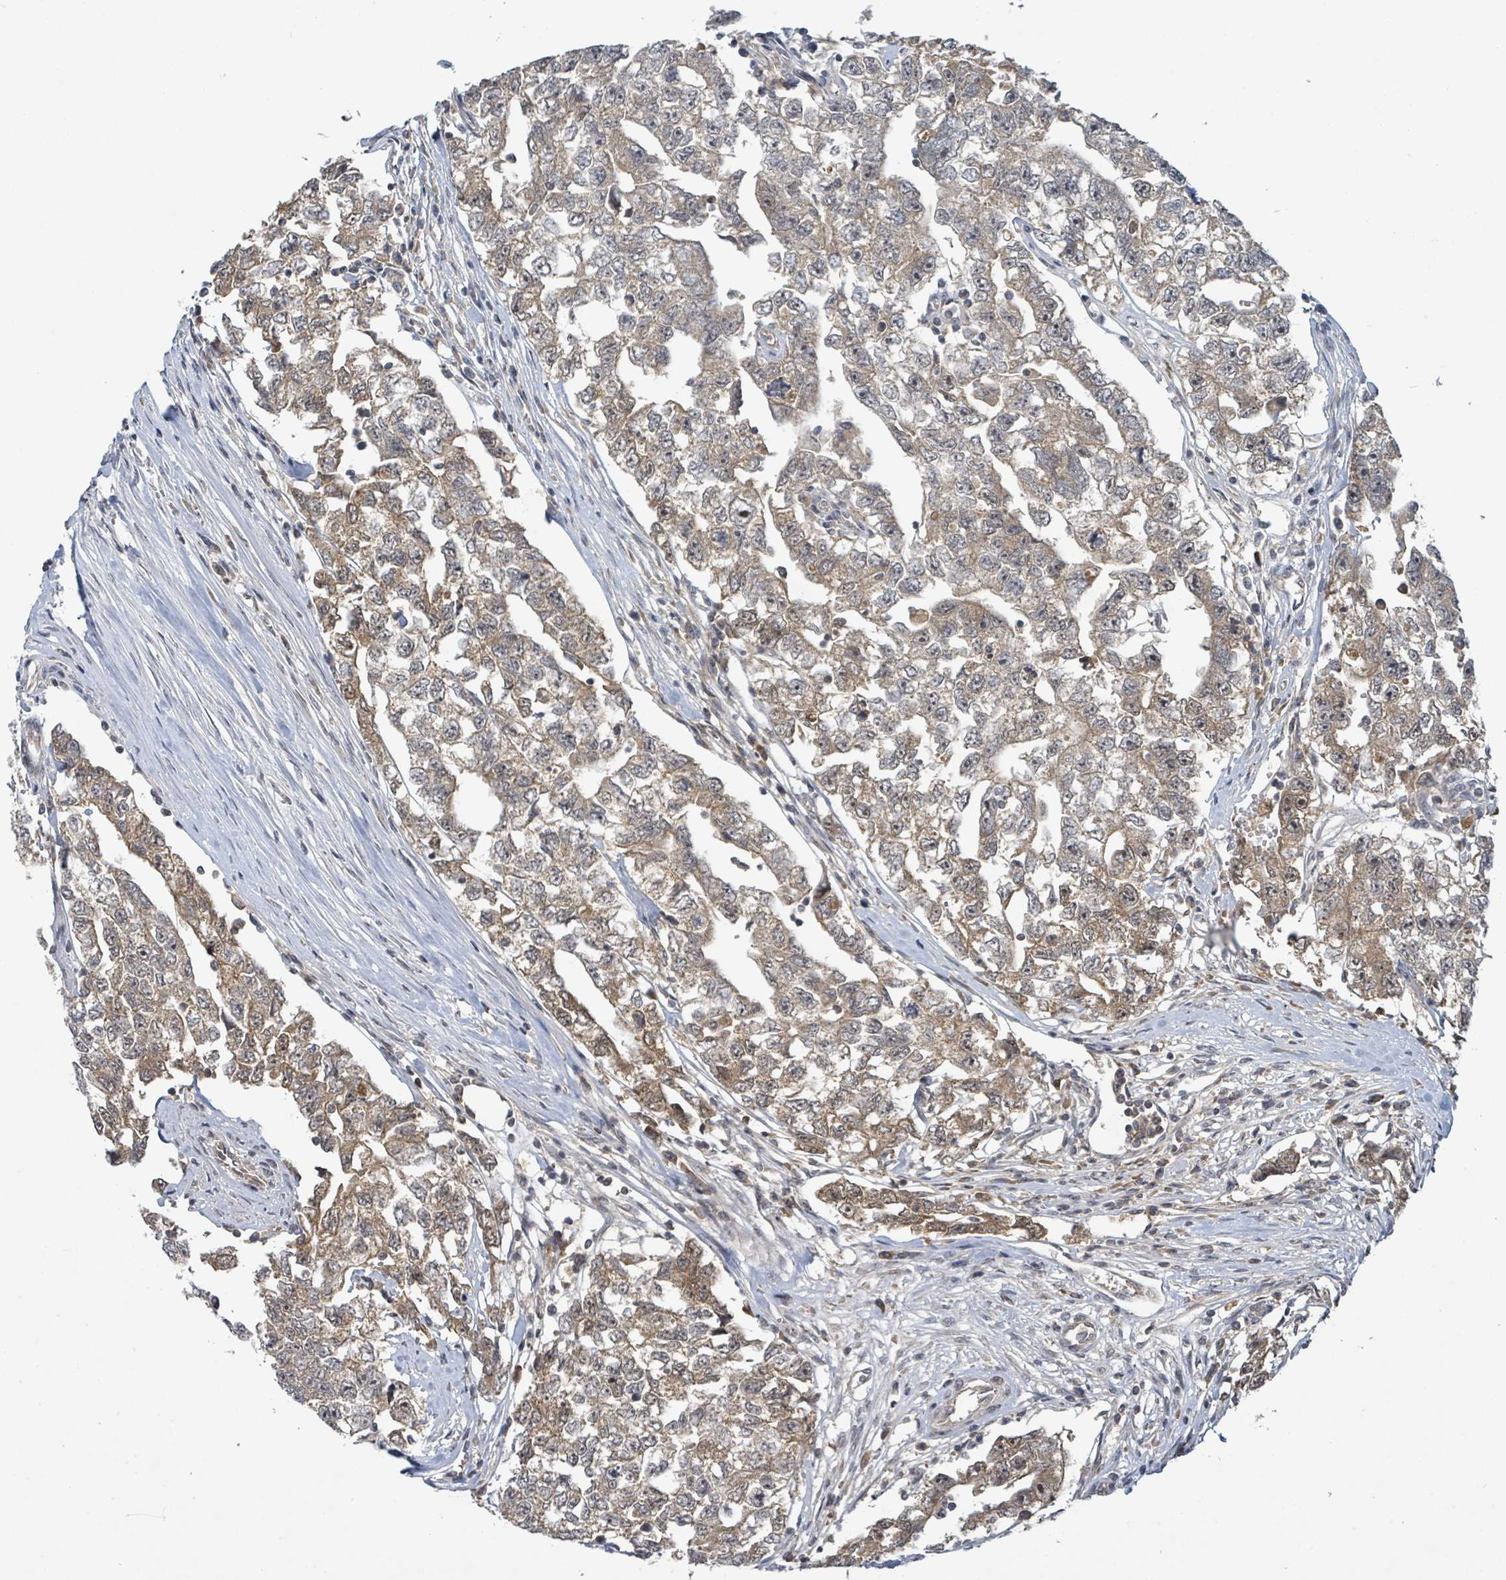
{"staining": {"intensity": "weak", "quantity": ">75%", "location": "cytoplasmic/membranous"}, "tissue": "testis cancer", "cell_type": "Tumor cells", "image_type": "cancer", "snomed": [{"axis": "morphology", "description": "Carcinoma, Embryonal, NOS"}, {"axis": "topography", "description": "Testis"}], "caption": "About >75% of tumor cells in testis cancer demonstrate weak cytoplasmic/membranous protein expression as visualized by brown immunohistochemical staining.", "gene": "ITGA11", "patient": {"sex": "male", "age": 22}}